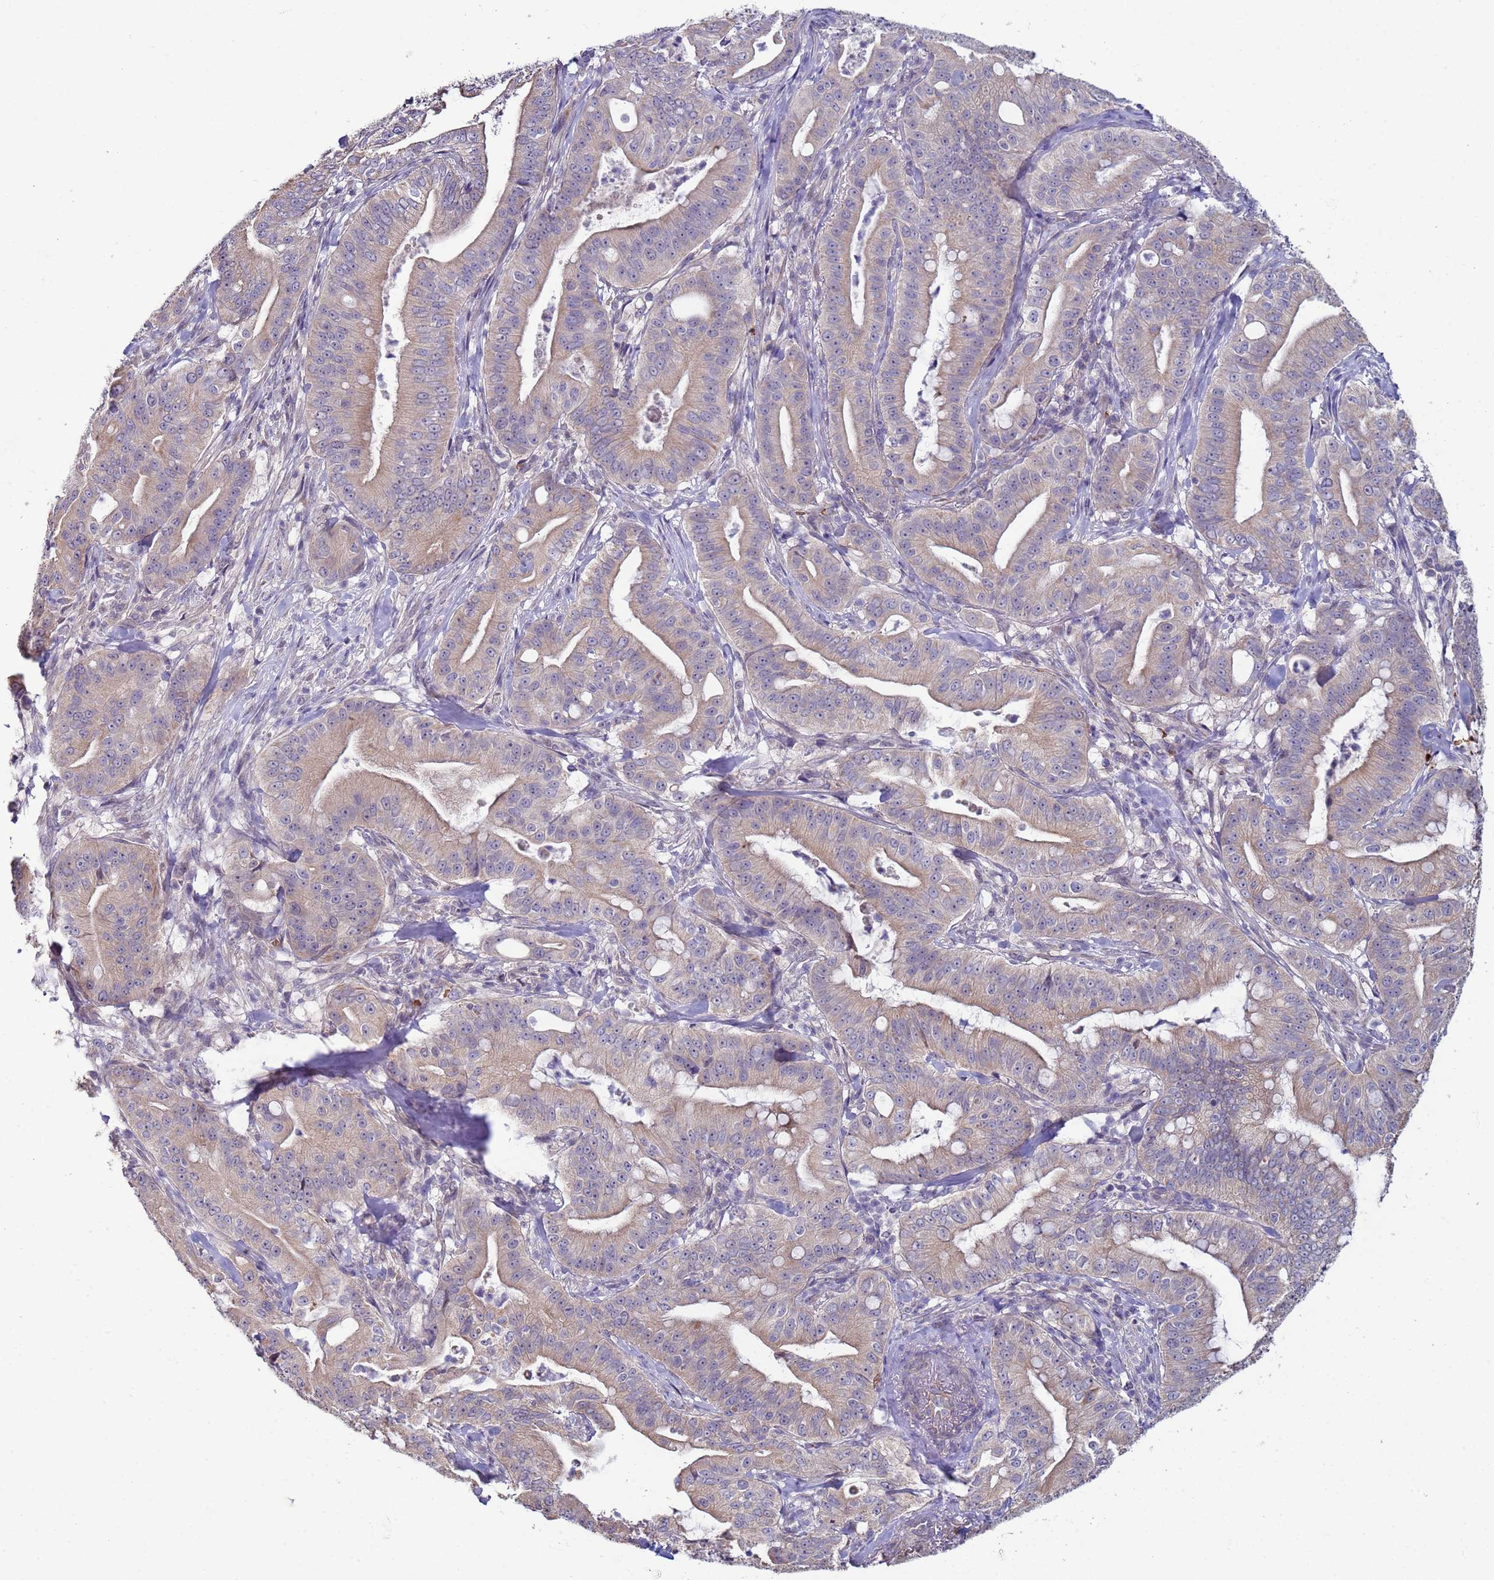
{"staining": {"intensity": "weak", "quantity": "25%-75%", "location": "cytoplasmic/membranous"}, "tissue": "pancreatic cancer", "cell_type": "Tumor cells", "image_type": "cancer", "snomed": [{"axis": "morphology", "description": "Adenocarcinoma, NOS"}, {"axis": "topography", "description": "Pancreas"}], "caption": "Immunohistochemistry of human pancreatic adenocarcinoma demonstrates low levels of weak cytoplasmic/membranous staining in about 25%-75% of tumor cells.", "gene": "CLHC1", "patient": {"sex": "male", "age": 71}}